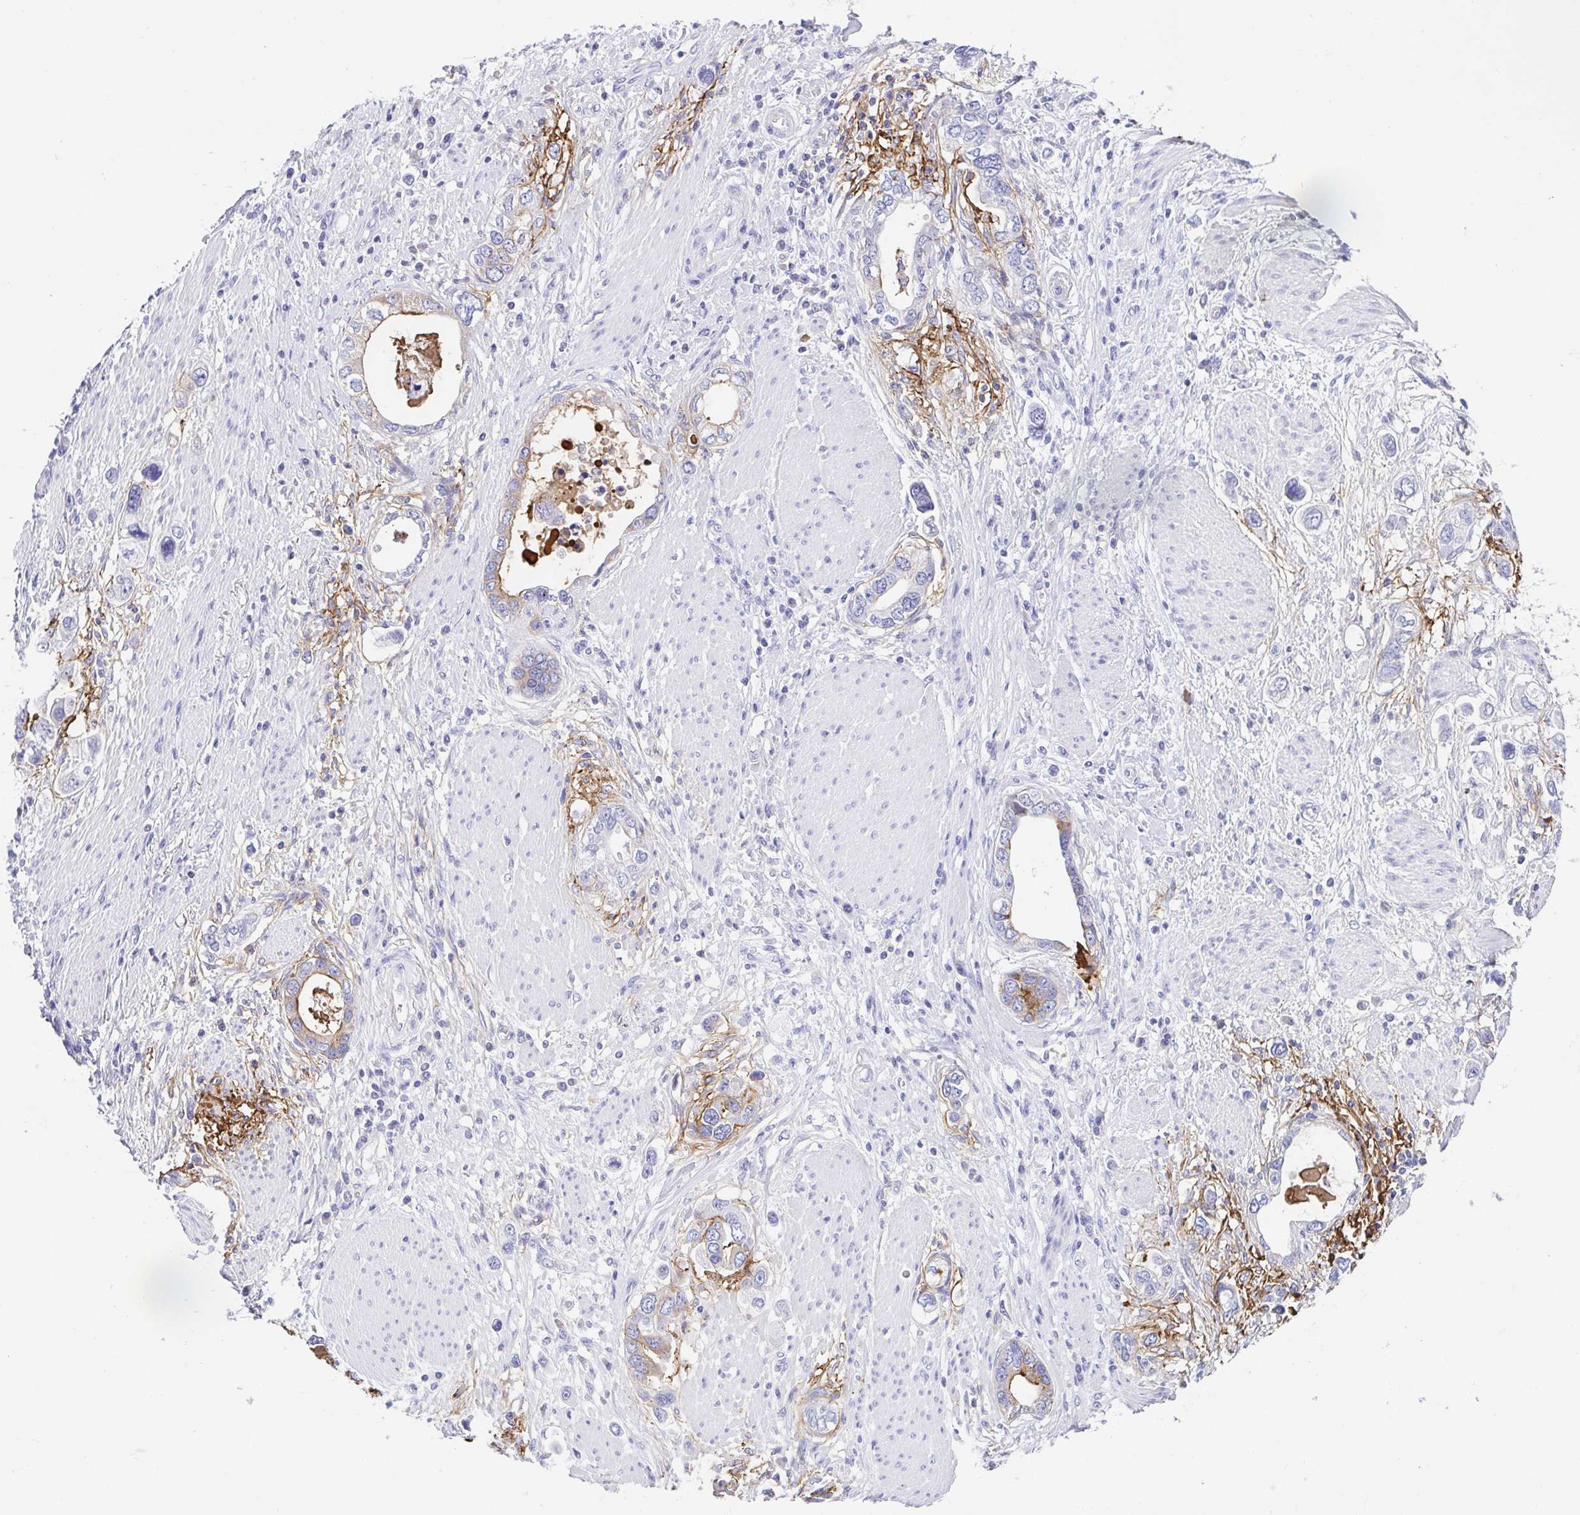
{"staining": {"intensity": "moderate", "quantity": "<25%", "location": "cytoplasmic/membranous"}, "tissue": "stomach cancer", "cell_type": "Tumor cells", "image_type": "cancer", "snomed": [{"axis": "morphology", "description": "Adenocarcinoma, NOS"}, {"axis": "topography", "description": "Stomach, lower"}], "caption": "Tumor cells display low levels of moderate cytoplasmic/membranous expression in about <25% of cells in stomach cancer.", "gene": "ARPP21", "patient": {"sex": "female", "age": 93}}